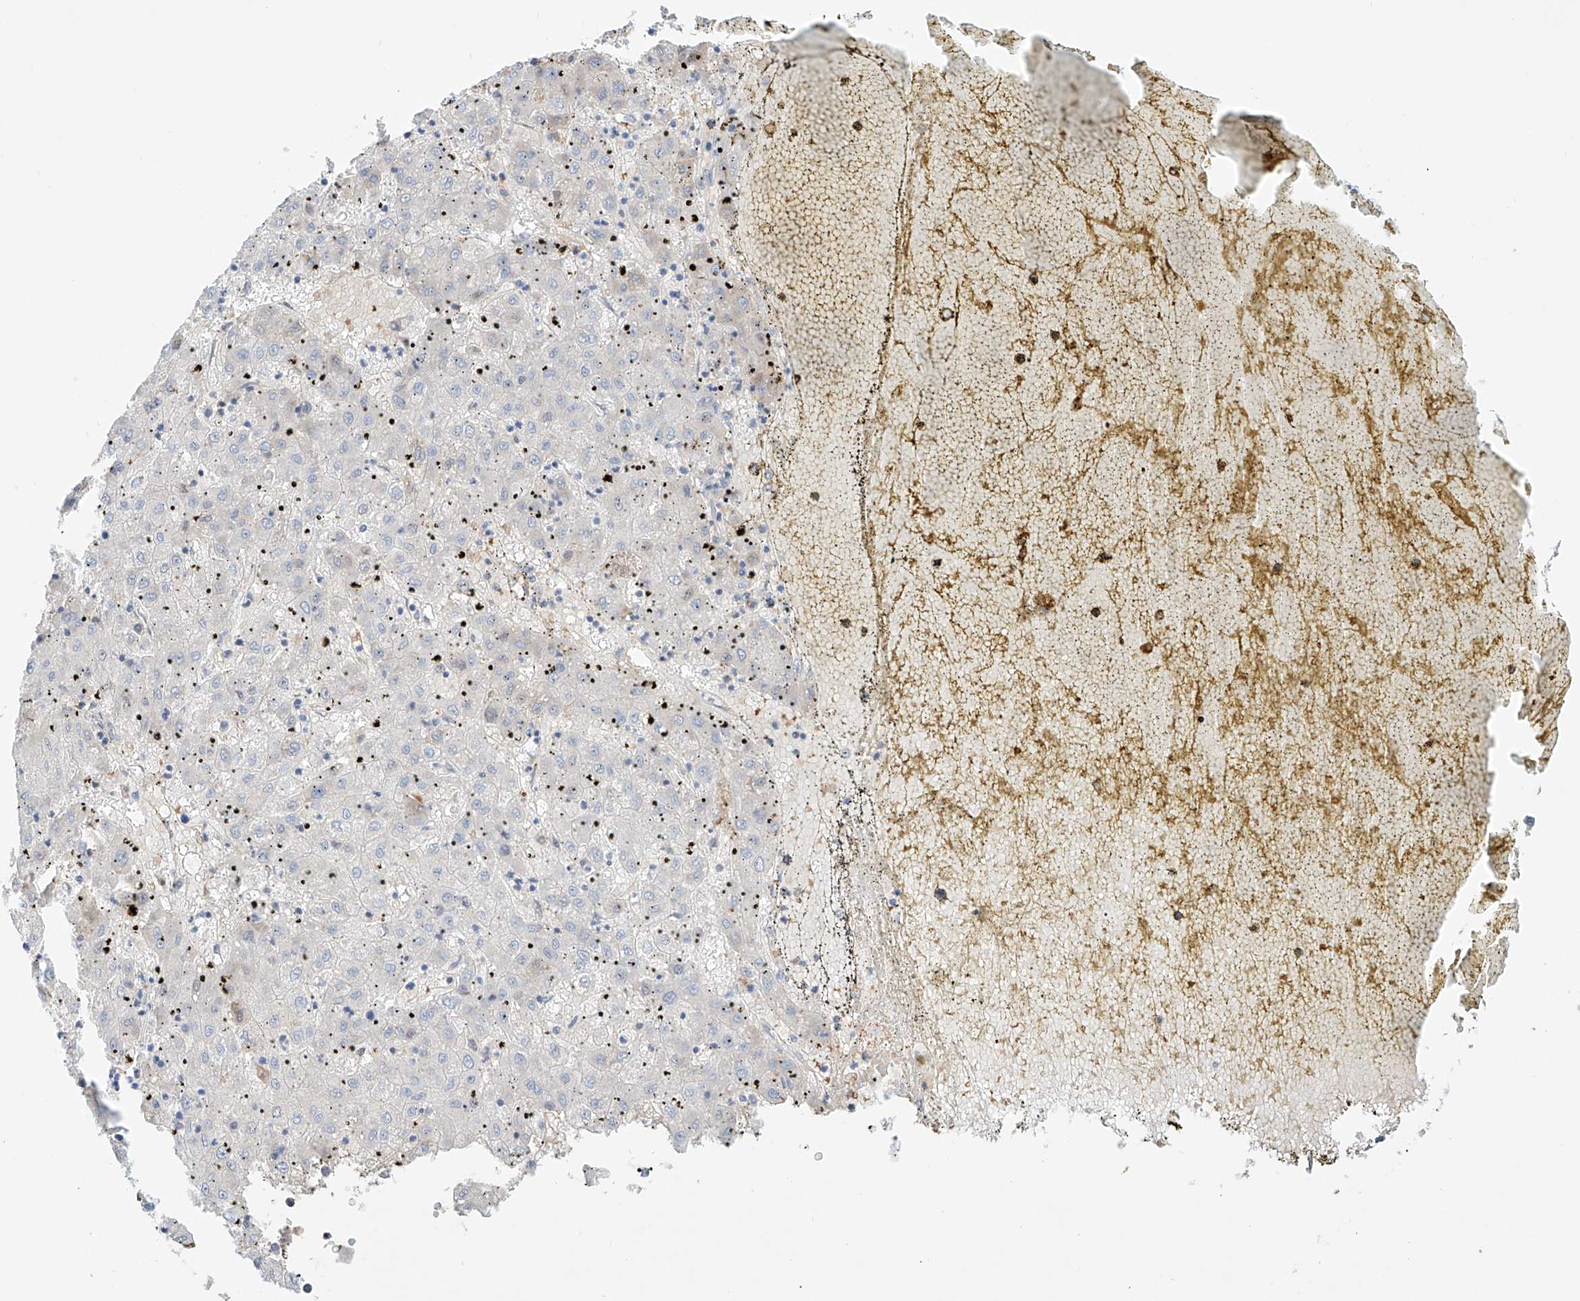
{"staining": {"intensity": "negative", "quantity": "none", "location": "none"}, "tissue": "liver cancer", "cell_type": "Tumor cells", "image_type": "cancer", "snomed": [{"axis": "morphology", "description": "Carcinoma, Hepatocellular, NOS"}, {"axis": "topography", "description": "Liver"}], "caption": "Tumor cells show no significant protein expression in hepatocellular carcinoma (liver).", "gene": "PGGT1B", "patient": {"sex": "male", "age": 72}}